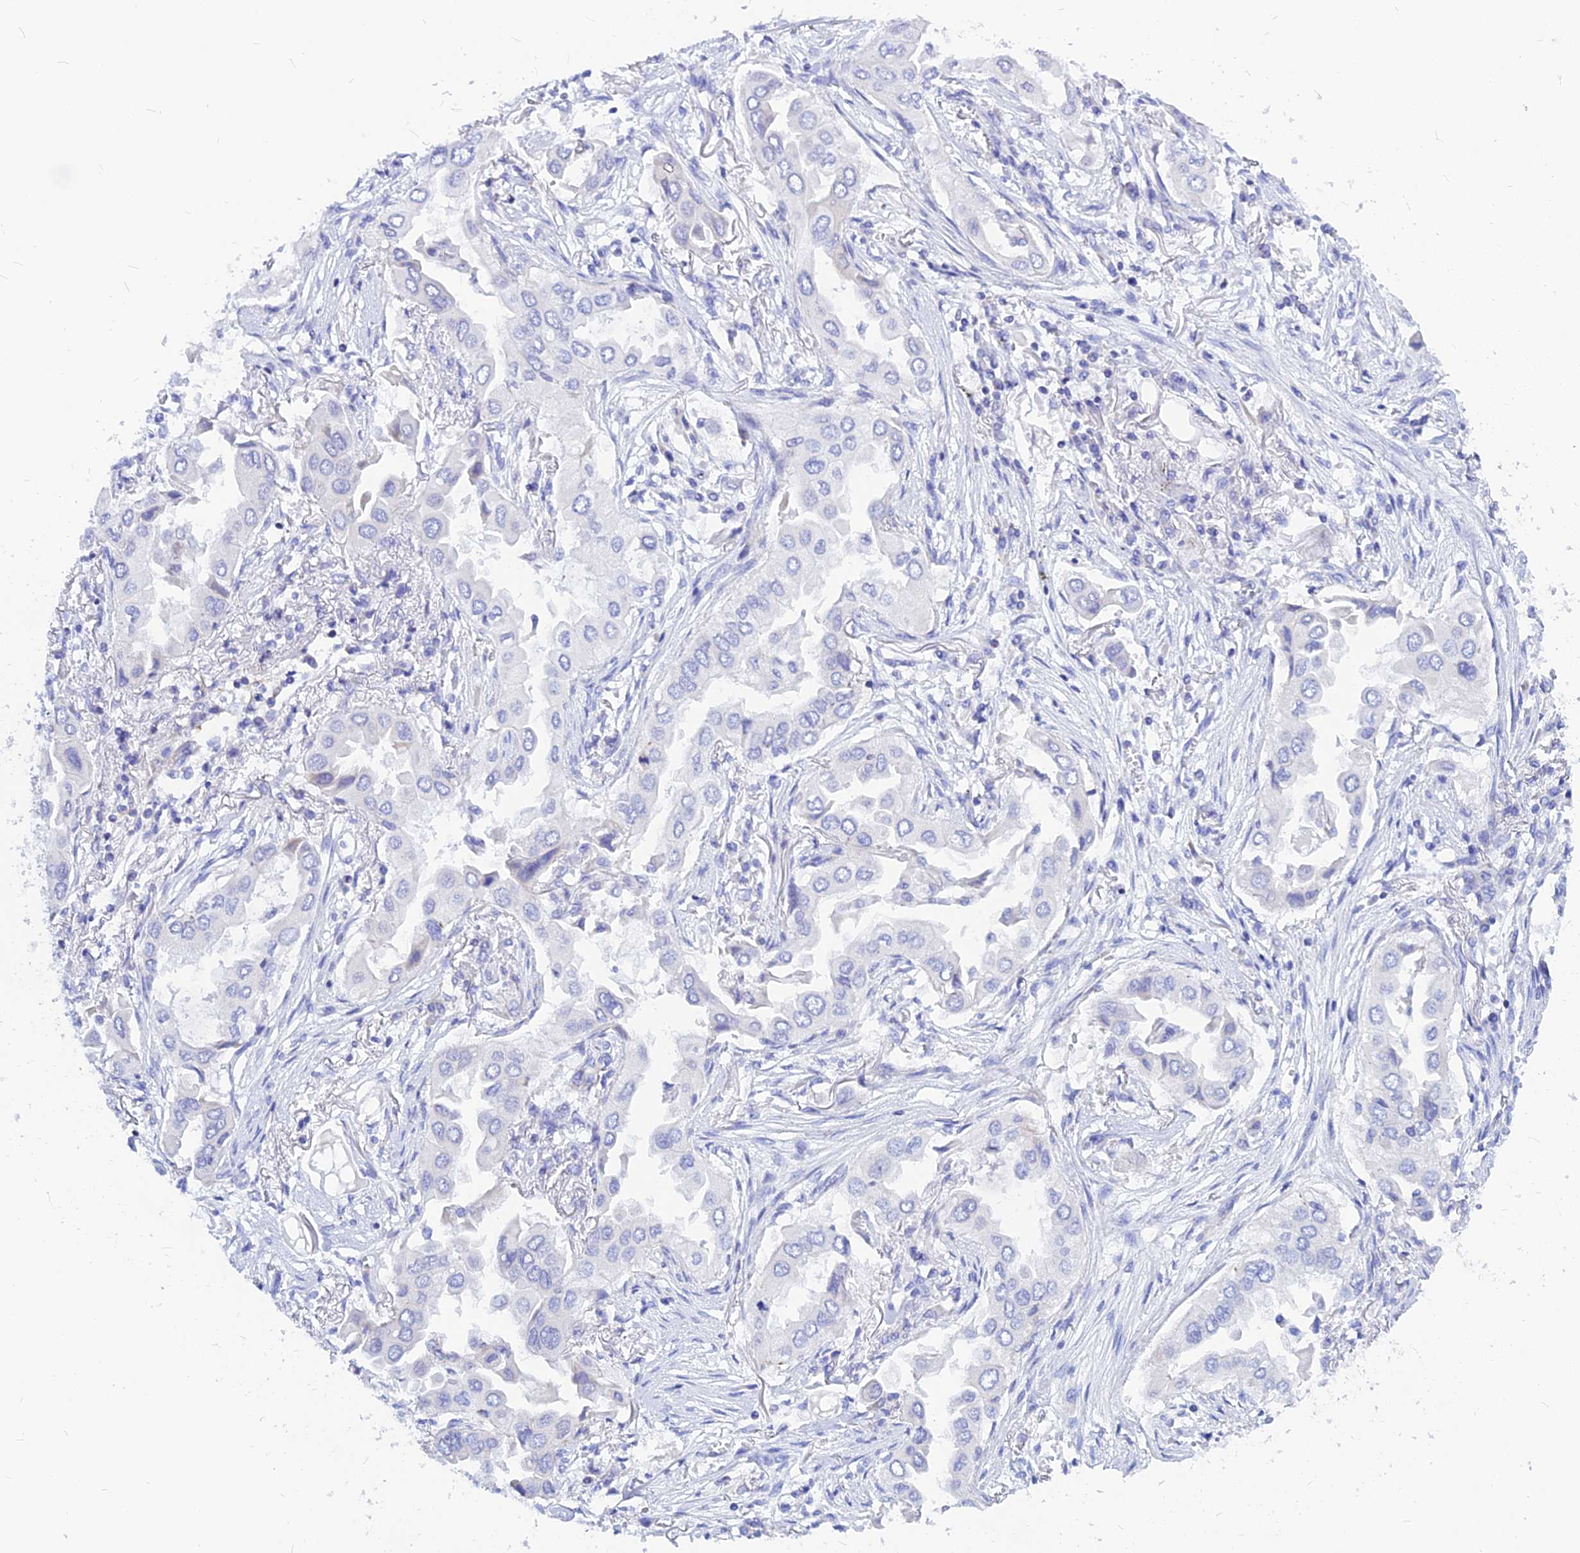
{"staining": {"intensity": "negative", "quantity": "none", "location": "none"}, "tissue": "lung cancer", "cell_type": "Tumor cells", "image_type": "cancer", "snomed": [{"axis": "morphology", "description": "Adenocarcinoma, NOS"}, {"axis": "topography", "description": "Lung"}], "caption": "Immunohistochemistry (IHC) histopathology image of human lung adenocarcinoma stained for a protein (brown), which demonstrates no staining in tumor cells. (Immunohistochemistry (IHC), brightfield microscopy, high magnification).", "gene": "CNOT6", "patient": {"sex": "female", "age": 76}}